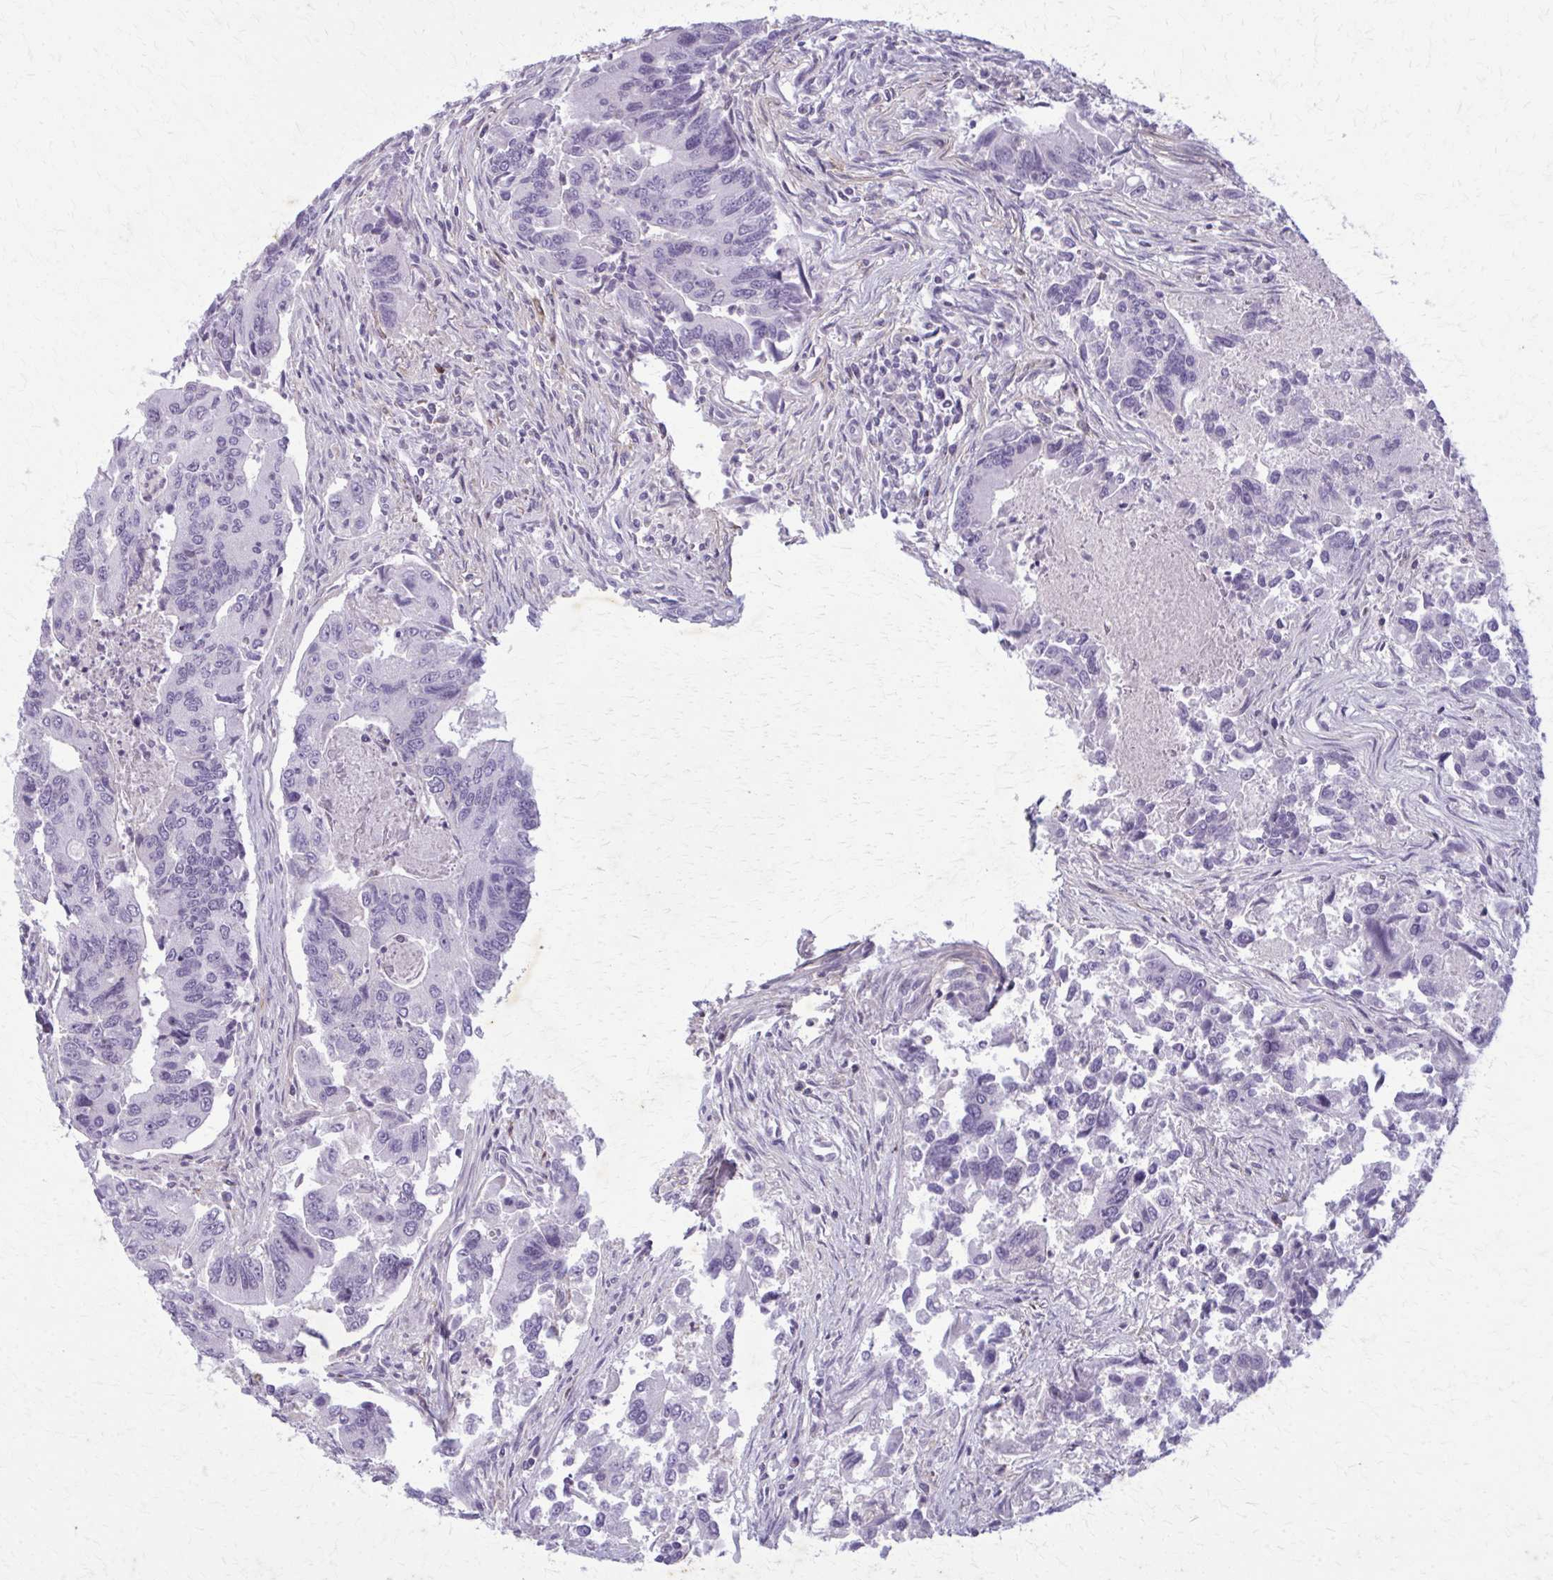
{"staining": {"intensity": "negative", "quantity": "none", "location": "none"}, "tissue": "colorectal cancer", "cell_type": "Tumor cells", "image_type": "cancer", "snomed": [{"axis": "morphology", "description": "Adenocarcinoma, NOS"}, {"axis": "topography", "description": "Colon"}], "caption": "Immunohistochemistry photomicrograph of human colorectal adenocarcinoma stained for a protein (brown), which demonstrates no staining in tumor cells.", "gene": "CARD9", "patient": {"sex": "female", "age": 67}}